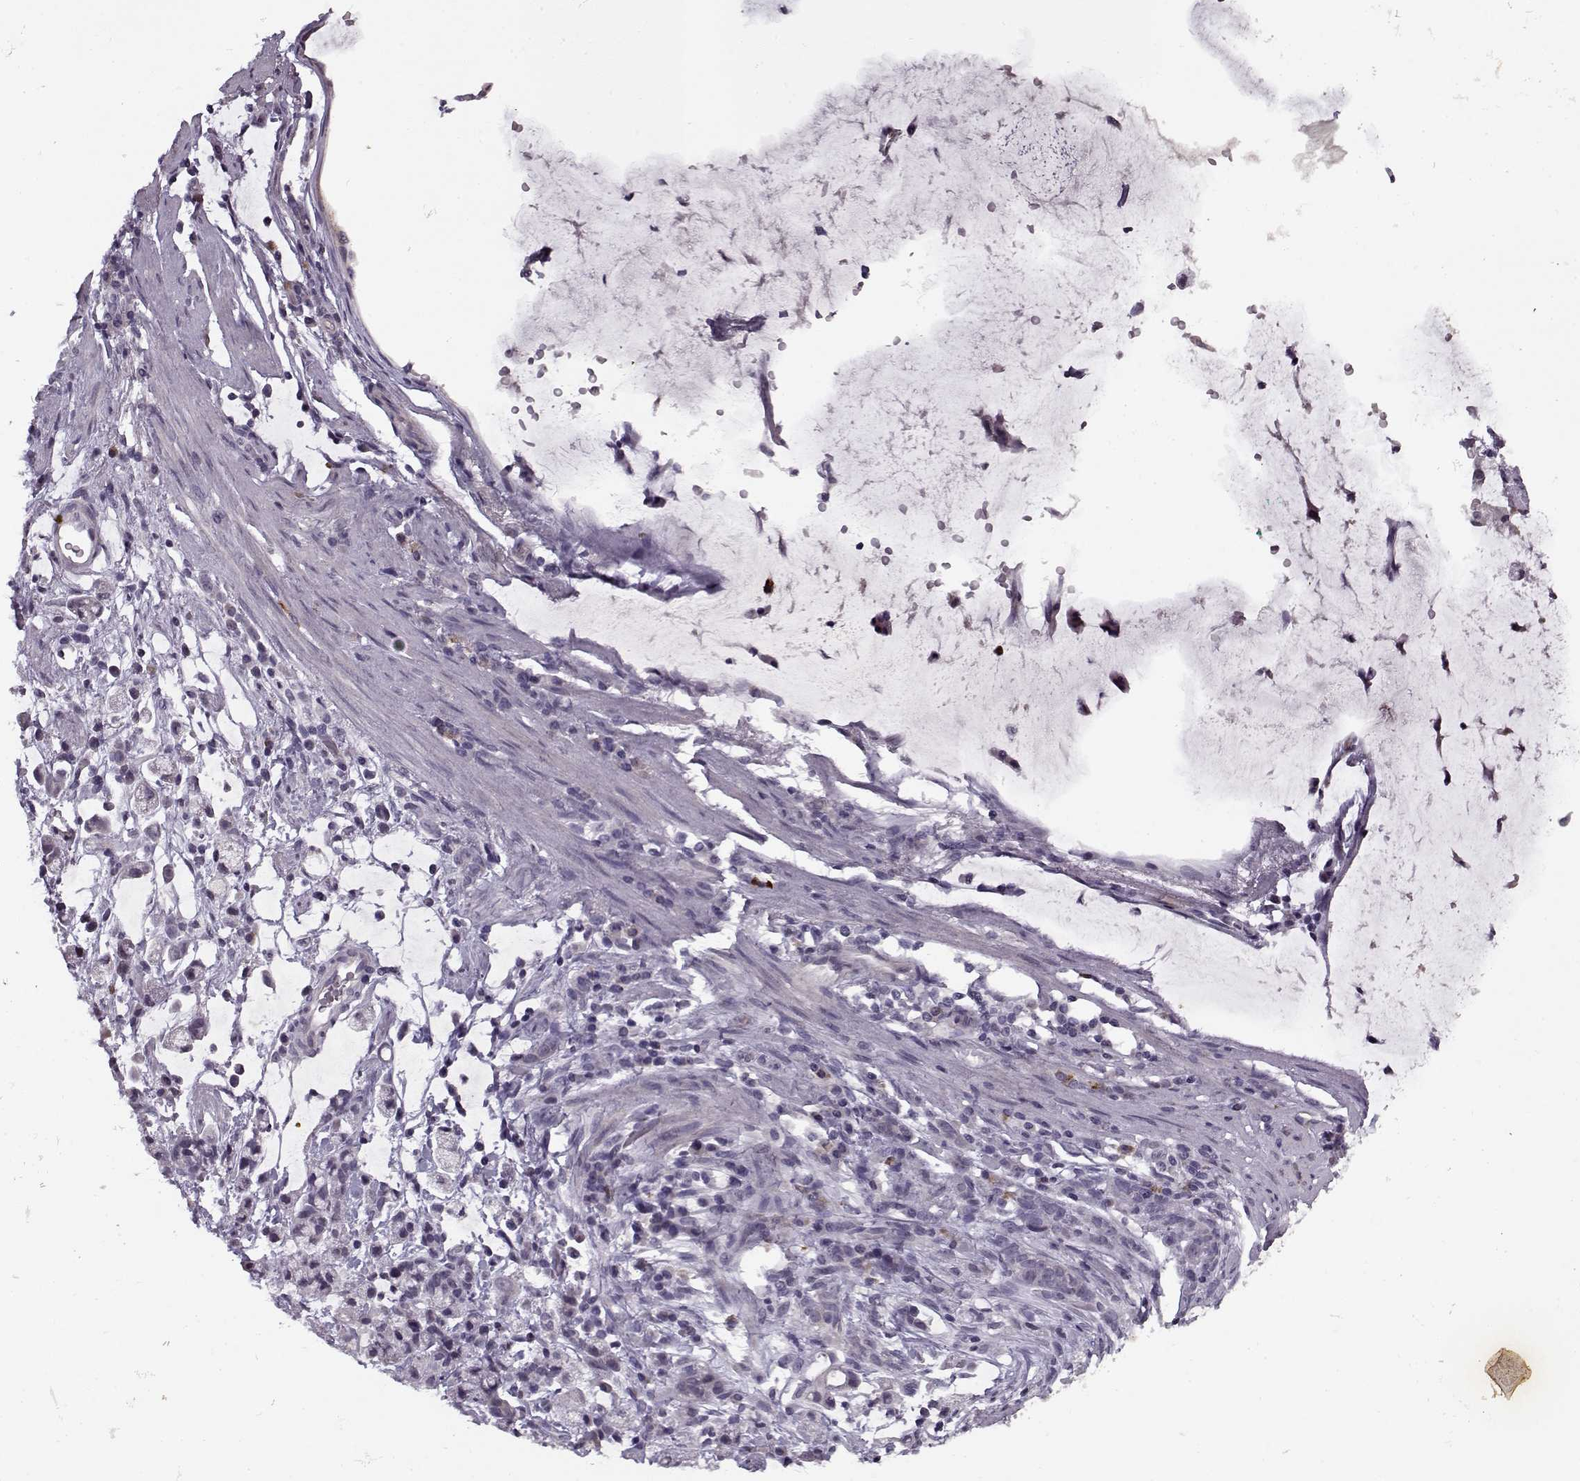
{"staining": {"intensity": "negative", "quantity": "none", "location": "none"}, "tissue": "stomach cancer", "cell_type": "Tumor cells", "image_type": "cancer", "snomed": [{"axis": "morphology", "description": "Adenocarcinoma, NOS"}, {"axis": "topography", "description": "Stomach"}], "caption": "A high-resolution photomicrograph shows immunohistochemistry (IHC) staining of stomach cancer (adenocarcinoma), which reveals no significant positivity in tumor cells.", "gene": "KRT9", "patient": {"sex": "female", "age": 60}}